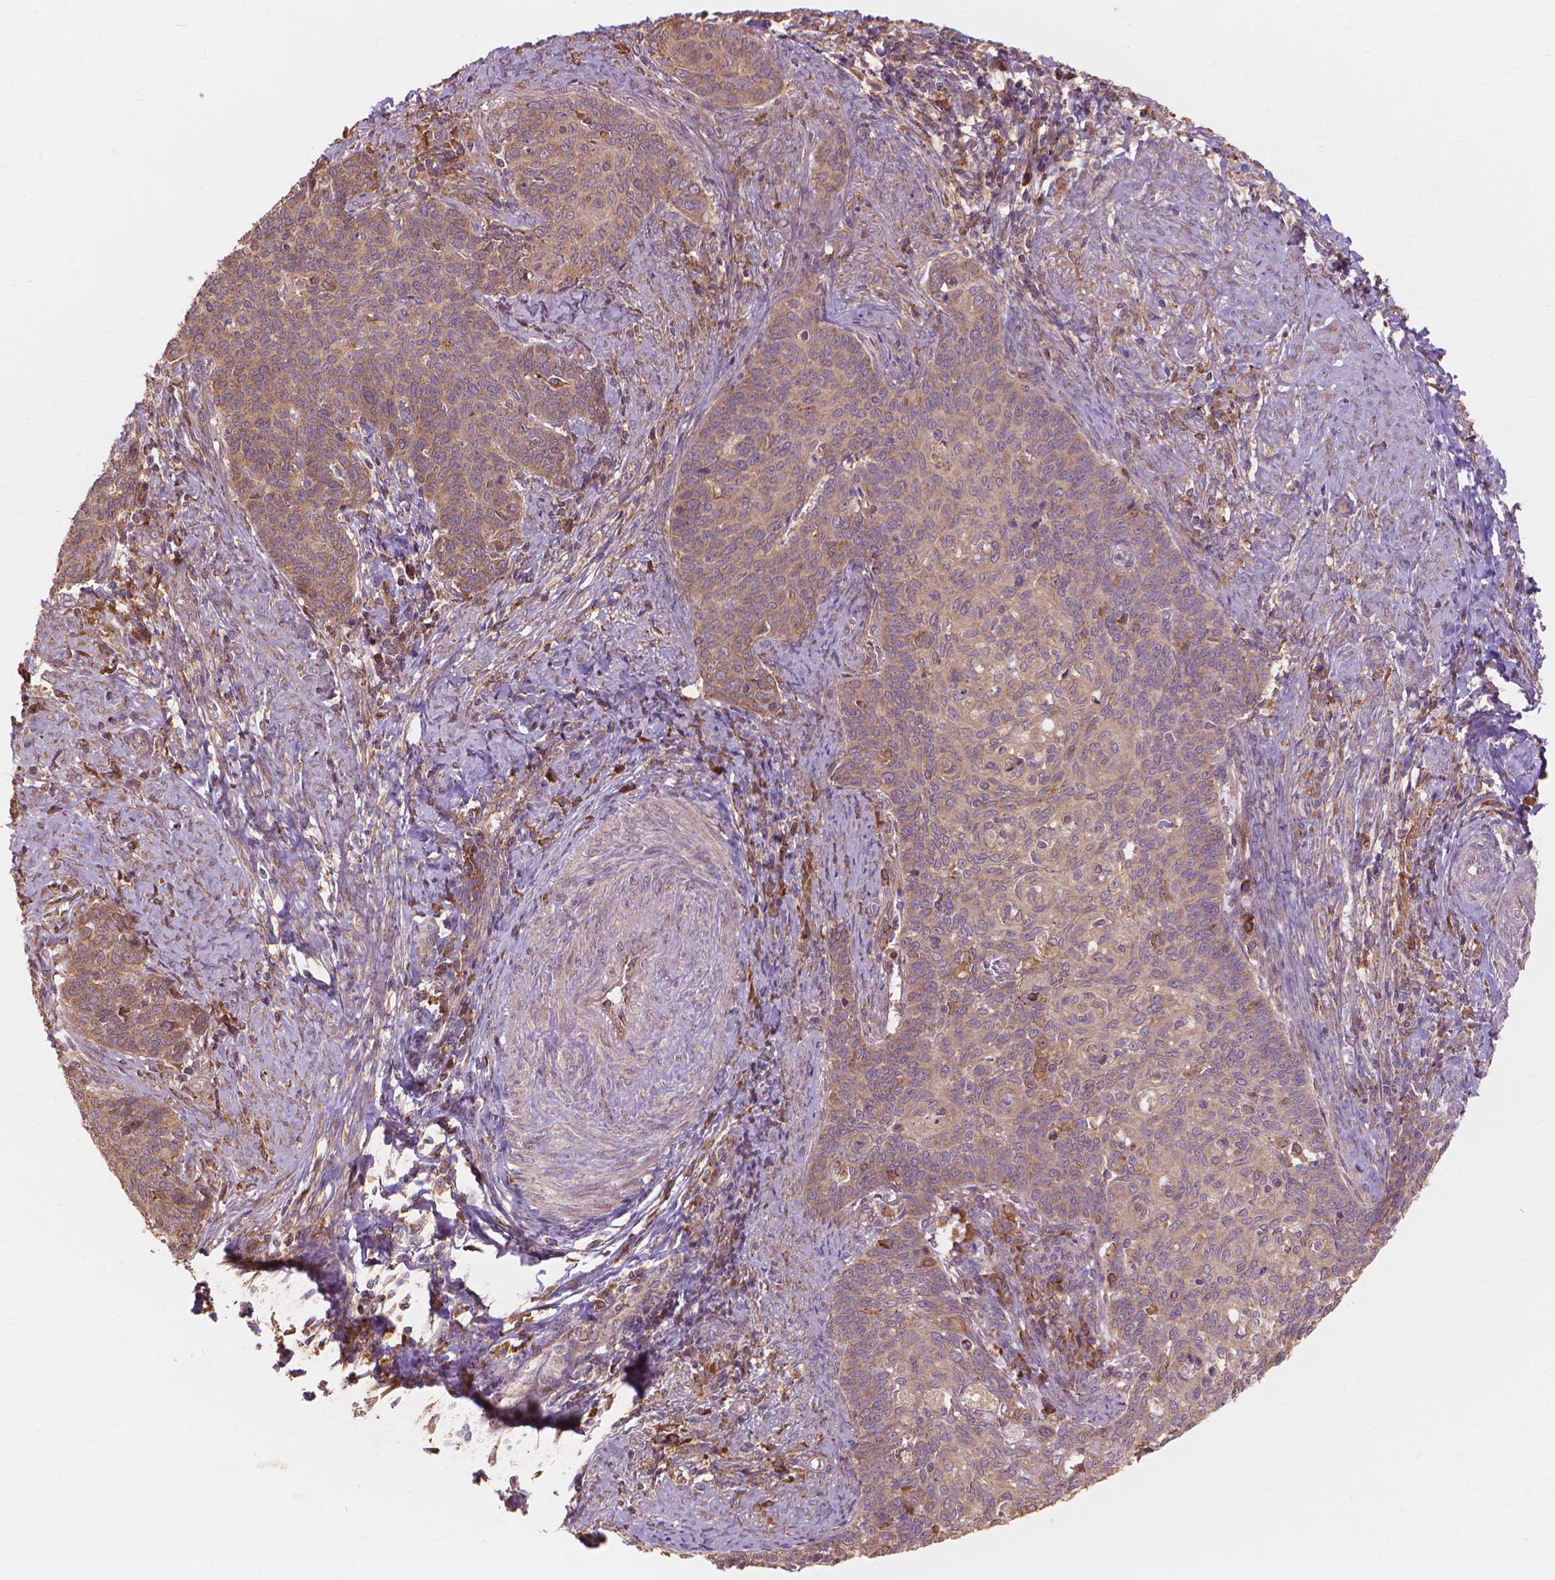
{"staining": {"intensity": "moderate", "quantity": ">75%", "location": "cytoplasmic/membranous"}, "tissue": "cervical cancer", "cell_type": "Tumor cells", "image_type": "cancer", "snomed": [{"axis": "morphology", "description": "Normal tissue, NOS"}, {"axis": "morphology", "description": "Squamous cell carcinoma, NOS"}, {"axis": "topography", "description": "Cervix"}], "caption": "This histopathology image displays IHC staining of cervical cancer (squamous cell carcinoma), with medium moderate cytoplasmic/membranous staining in about >75% of tumor cells.", "gene": "TAB2", "patient": {"sex": "female", "age": 39}}